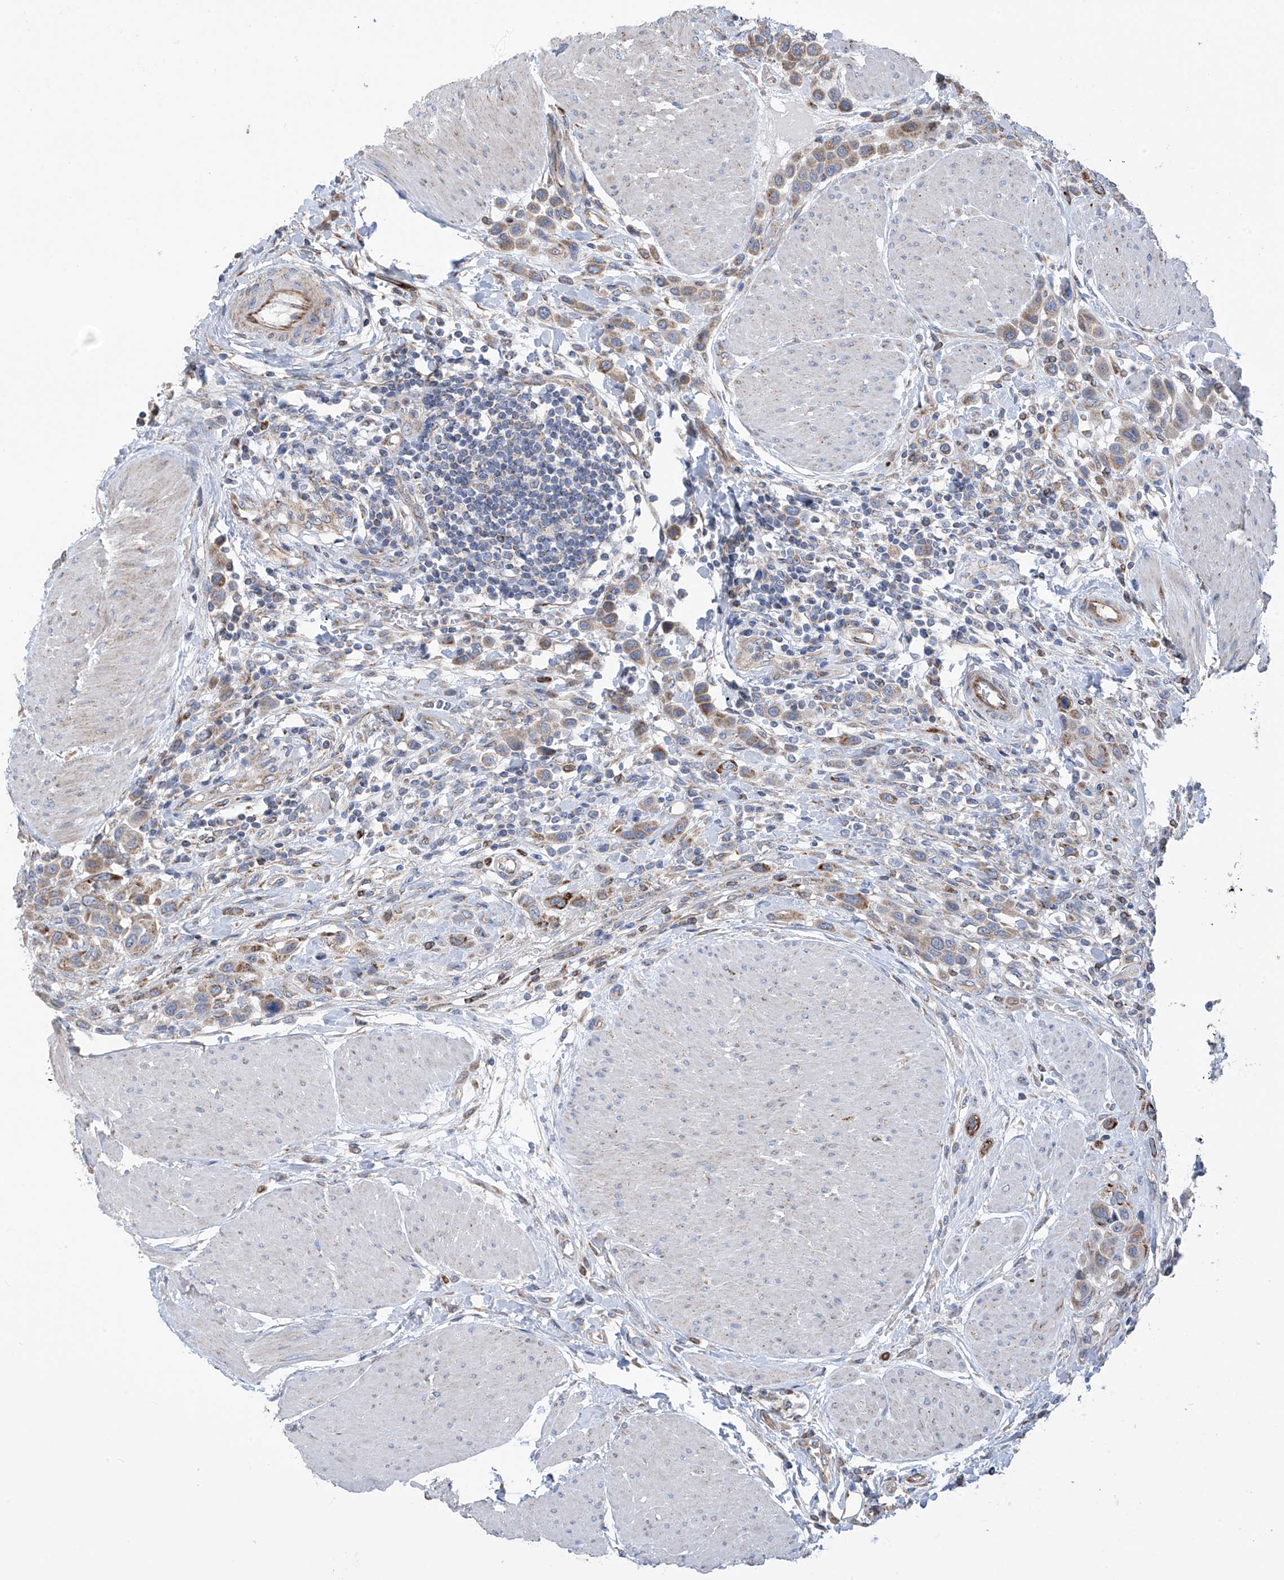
{"staining": {"intensity": "moderate", "quantity": "25%-75%", "location": "cytoplasmic/membranous"}, "tissue": "urothelial cancer", "cell_type": "Tumor cells", "image_type": "cancer", "snomed": [{"axis": "morphology", "description": "Urothelial carcinoma, High grade"}, {"axis": "topography", "description": "Urinary bladder"}], "caption": "High-magnification brightfield microscopy of urothelial cancer stained with DAB (brown) and counterstained with hematoxylin (blue). tumor cells exhibit moderate cytoplasmic/membranous staining is appreciated in approximately25%-75% of cells. (Brightfield microscopy of DAB IHC at high magnification).", "gene": "EIF5B", "patient": {"sex": "male", "age": 50}}